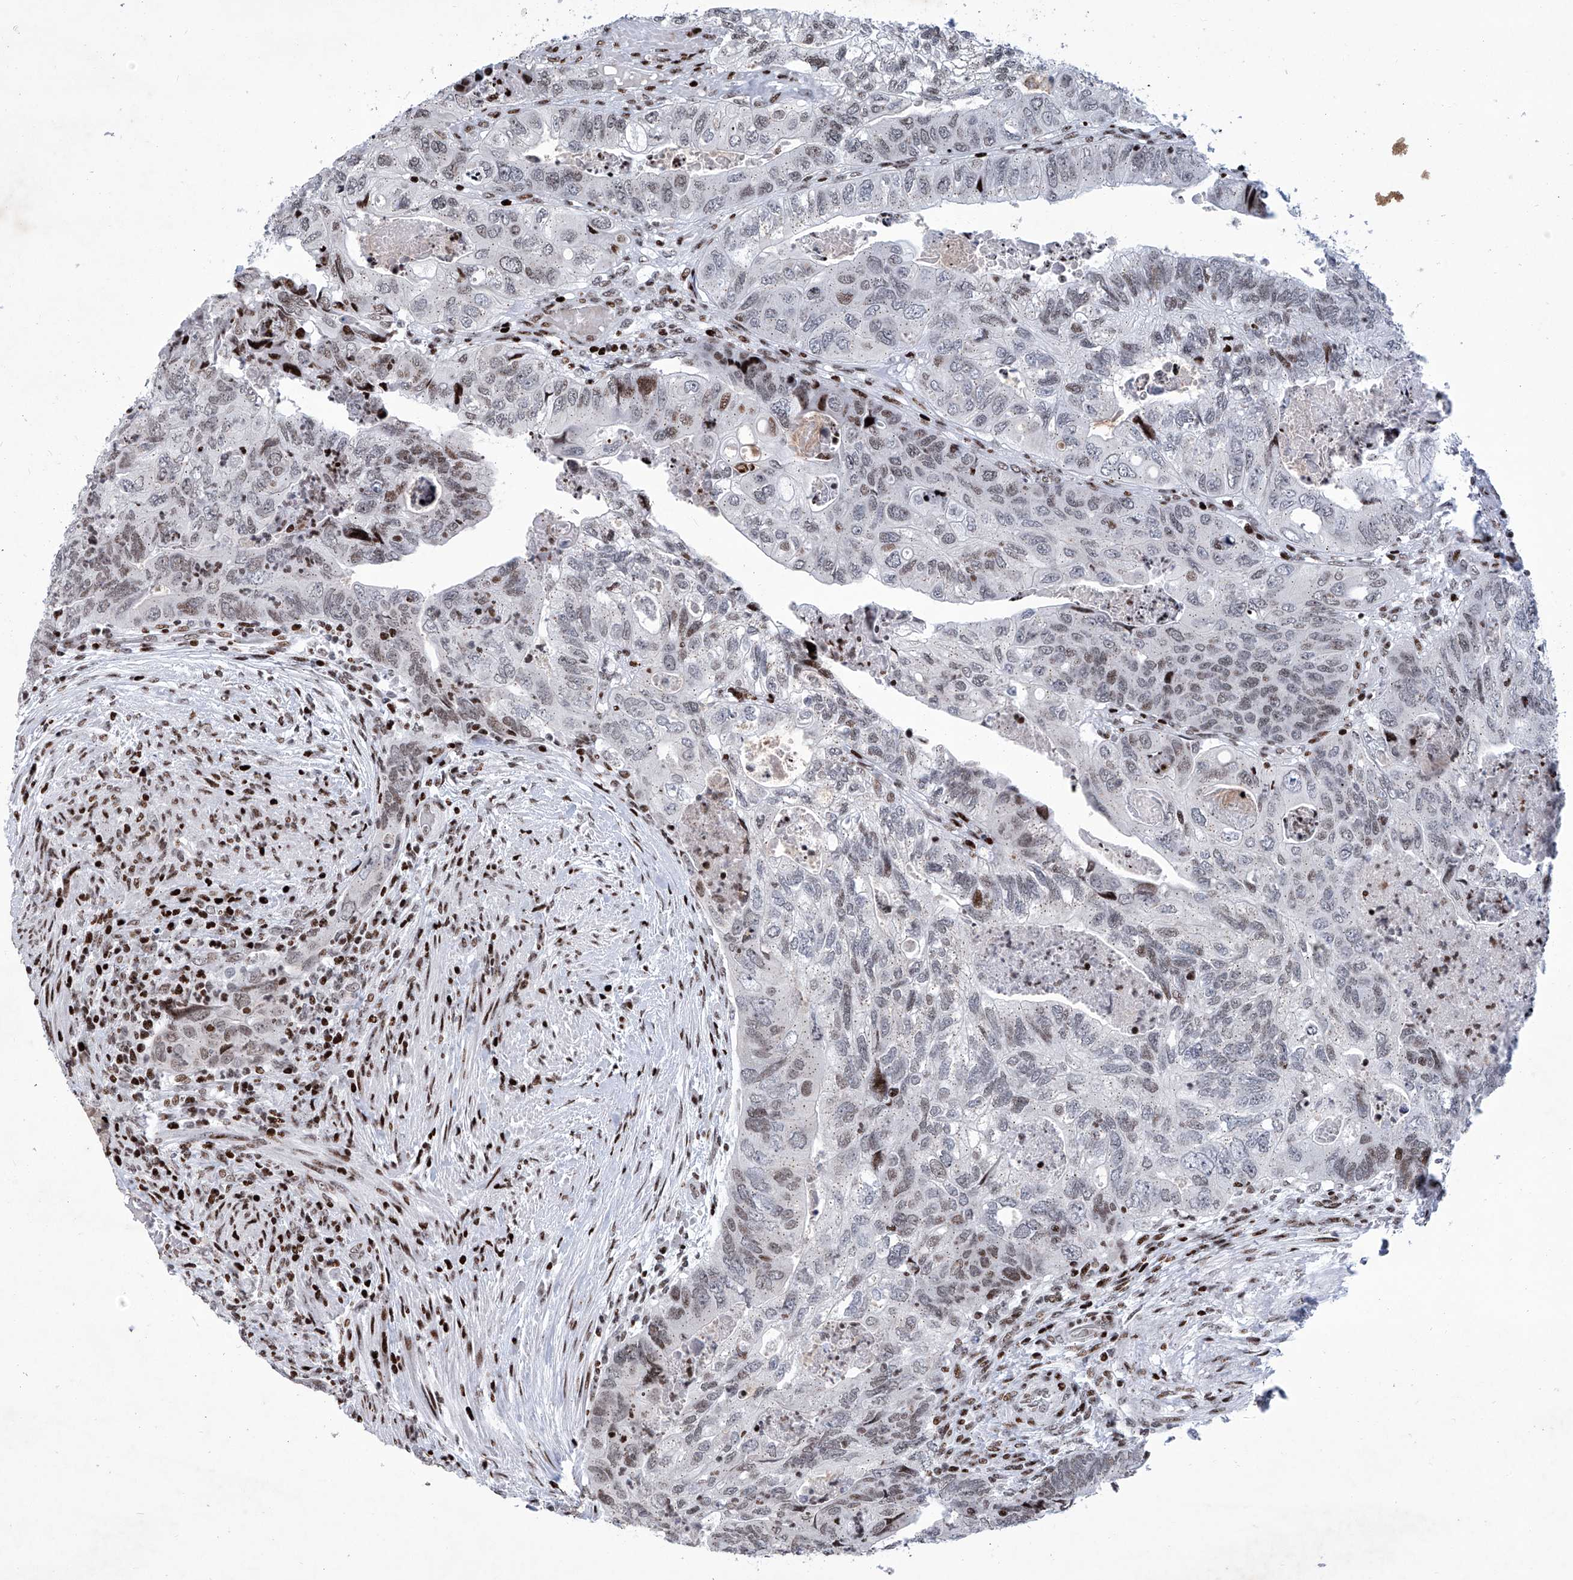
{"staining": {"intensity": "moderate", "quantity": "<25%", "location": "nuclear"}, "tissue": "colorectal cancer", "cell_type": "Tumor cells", "image_type": "cancer", "snomed": [{"axis": "morphology", "description": "Adenocarcinoma, NOS"}, {"axis": "topography", "description": "Rectum"}], "caption": "Immunohistochemistry histopathology image of human colorectal cancer stained for a protein (brown), which demonstrates low levels of moderate nuclear positivity in about <25% of tumor cells.", "gene": "HEY2", "patient": {"sex": "male", "age": 63}}